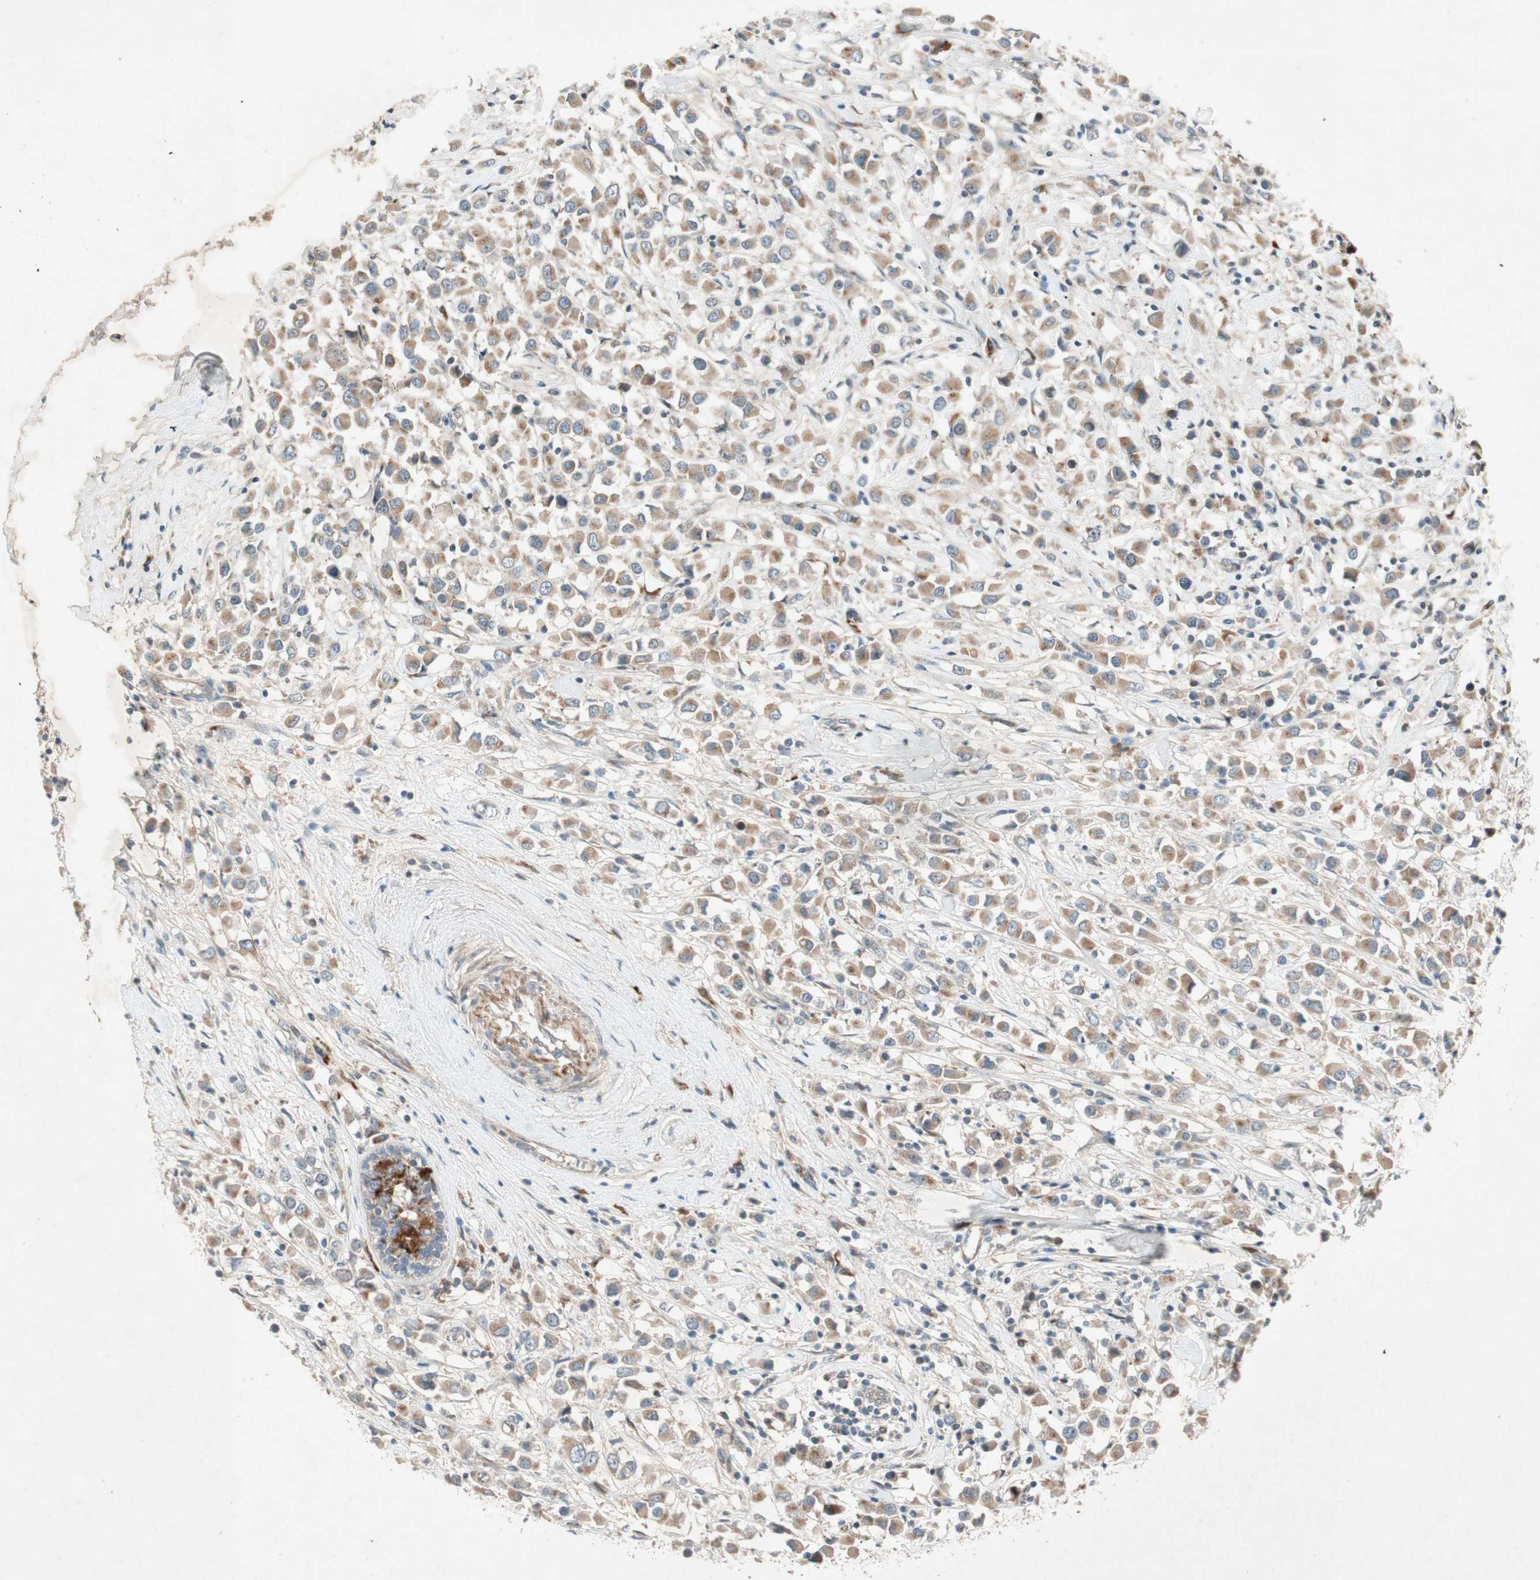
{"staining": {"intensity": "moderate", "quantity": ">75%", "location": "cytoplasmic/membranous"}, "tissue": "breast cancer", "cell_type": "Tumor cells", "image_type": "cancer", "snomed": [{"axis": "morphology", "description": "Duct carcinoma"}, {"axis": "topography", "description": "Breast"}], "caption": "Human infiltrating ductal carcinoma (breast) stained with a brown dye shows moderate cytoplasmic/membranous positive expression in about >75% of tumor cells.", "gene": "APOO", "patient": {"sex": "female", "age": 61}}